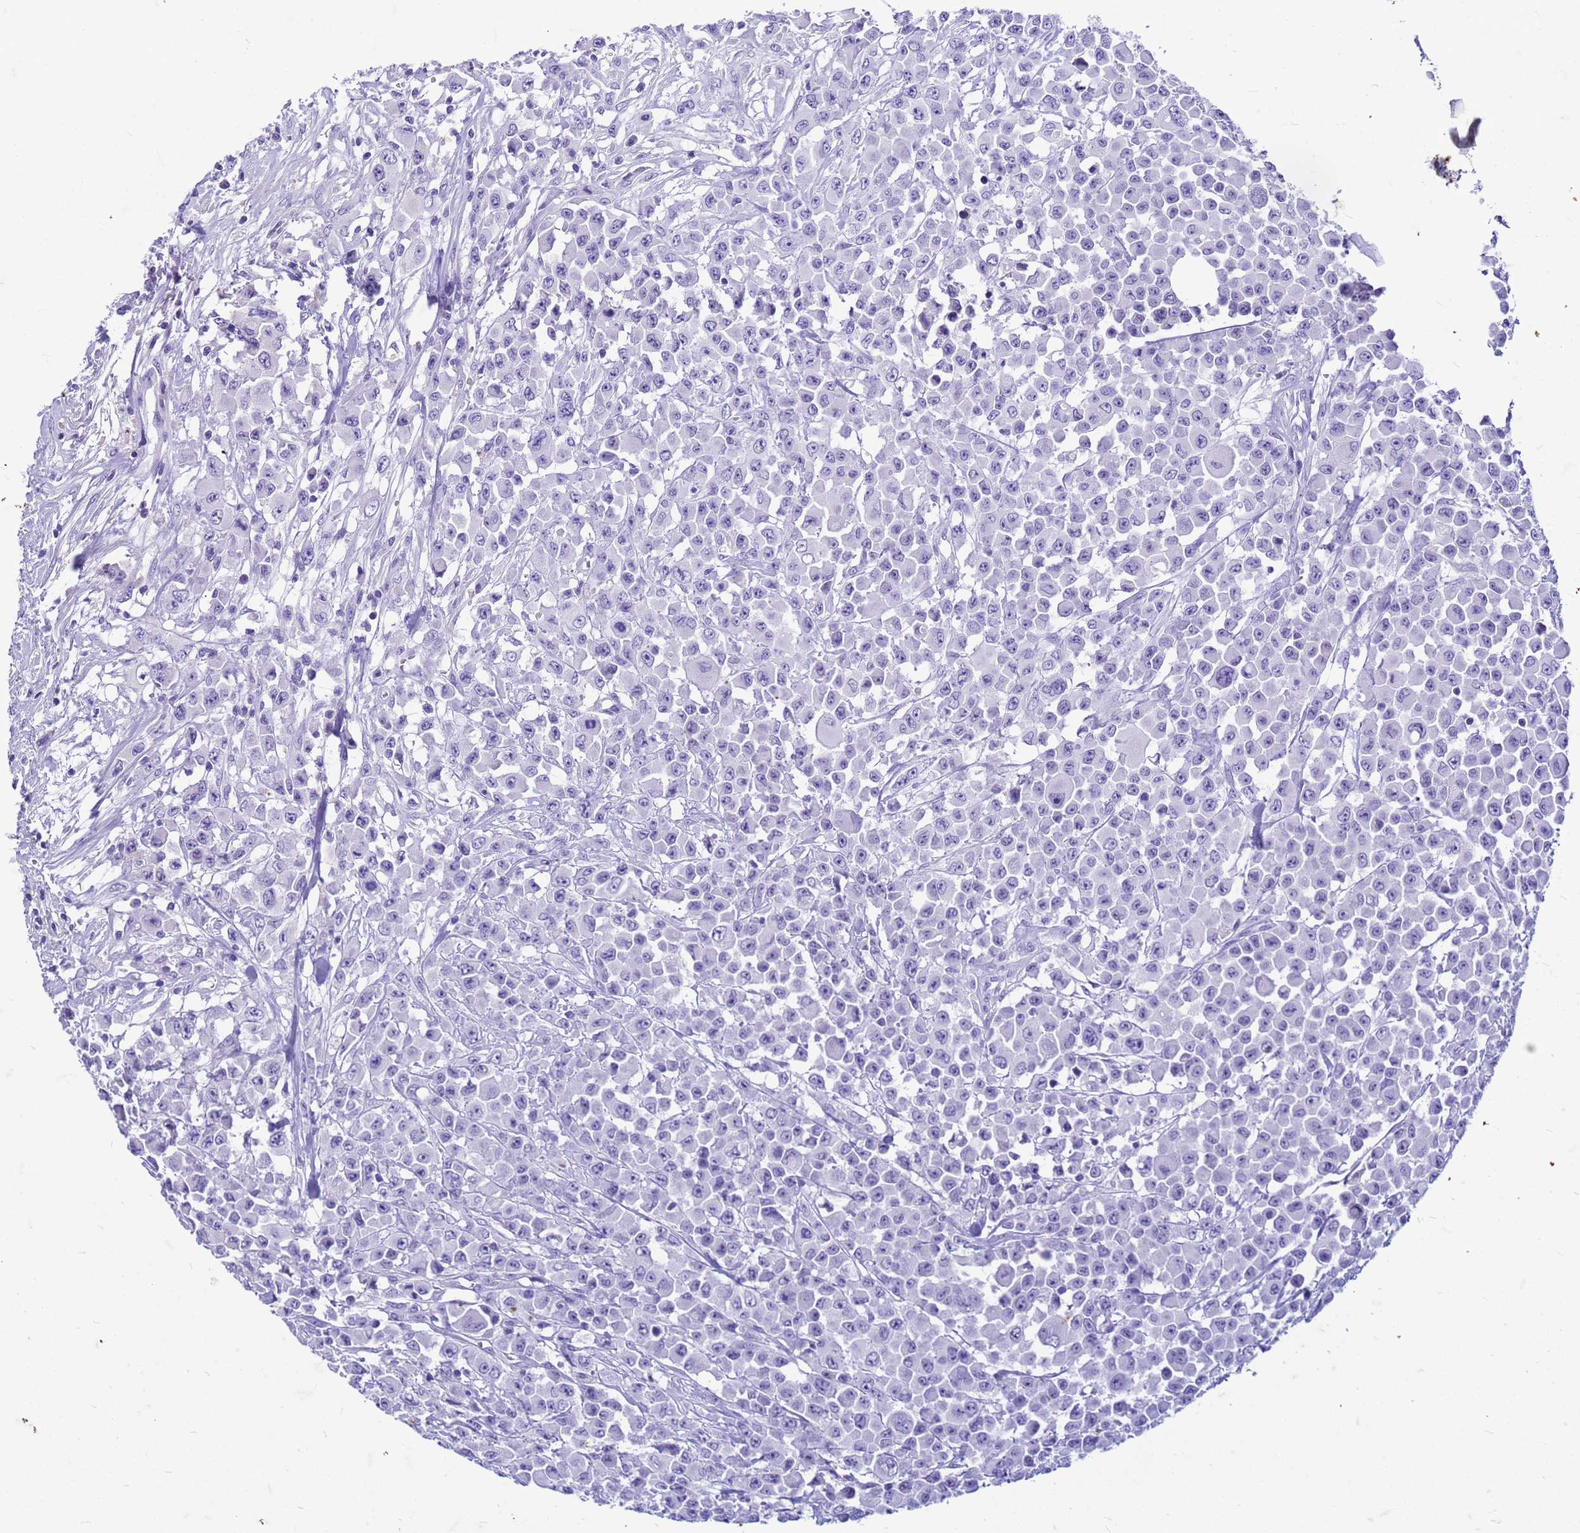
{"staining": {"intensity": "negative", "quantity": "none", "location": "none"}, "tissue": "colorectal cancer", "cell_type": "Tumor cells", "image_type": "cancer", "snomed": [{"axis": "morphology", "description": "Adenocarcinoma, NOS"}, {"axis": "topography", "description": "Colon"}], "caption": "Tumor cells show no significant protein expression in colorectal cancer. The staining is performed using DAB brown chromogen with nuclei counter-stained in using hematoxylin.", "gene": "CFAP100", "patient": {"sex": "male", "age": 51}}